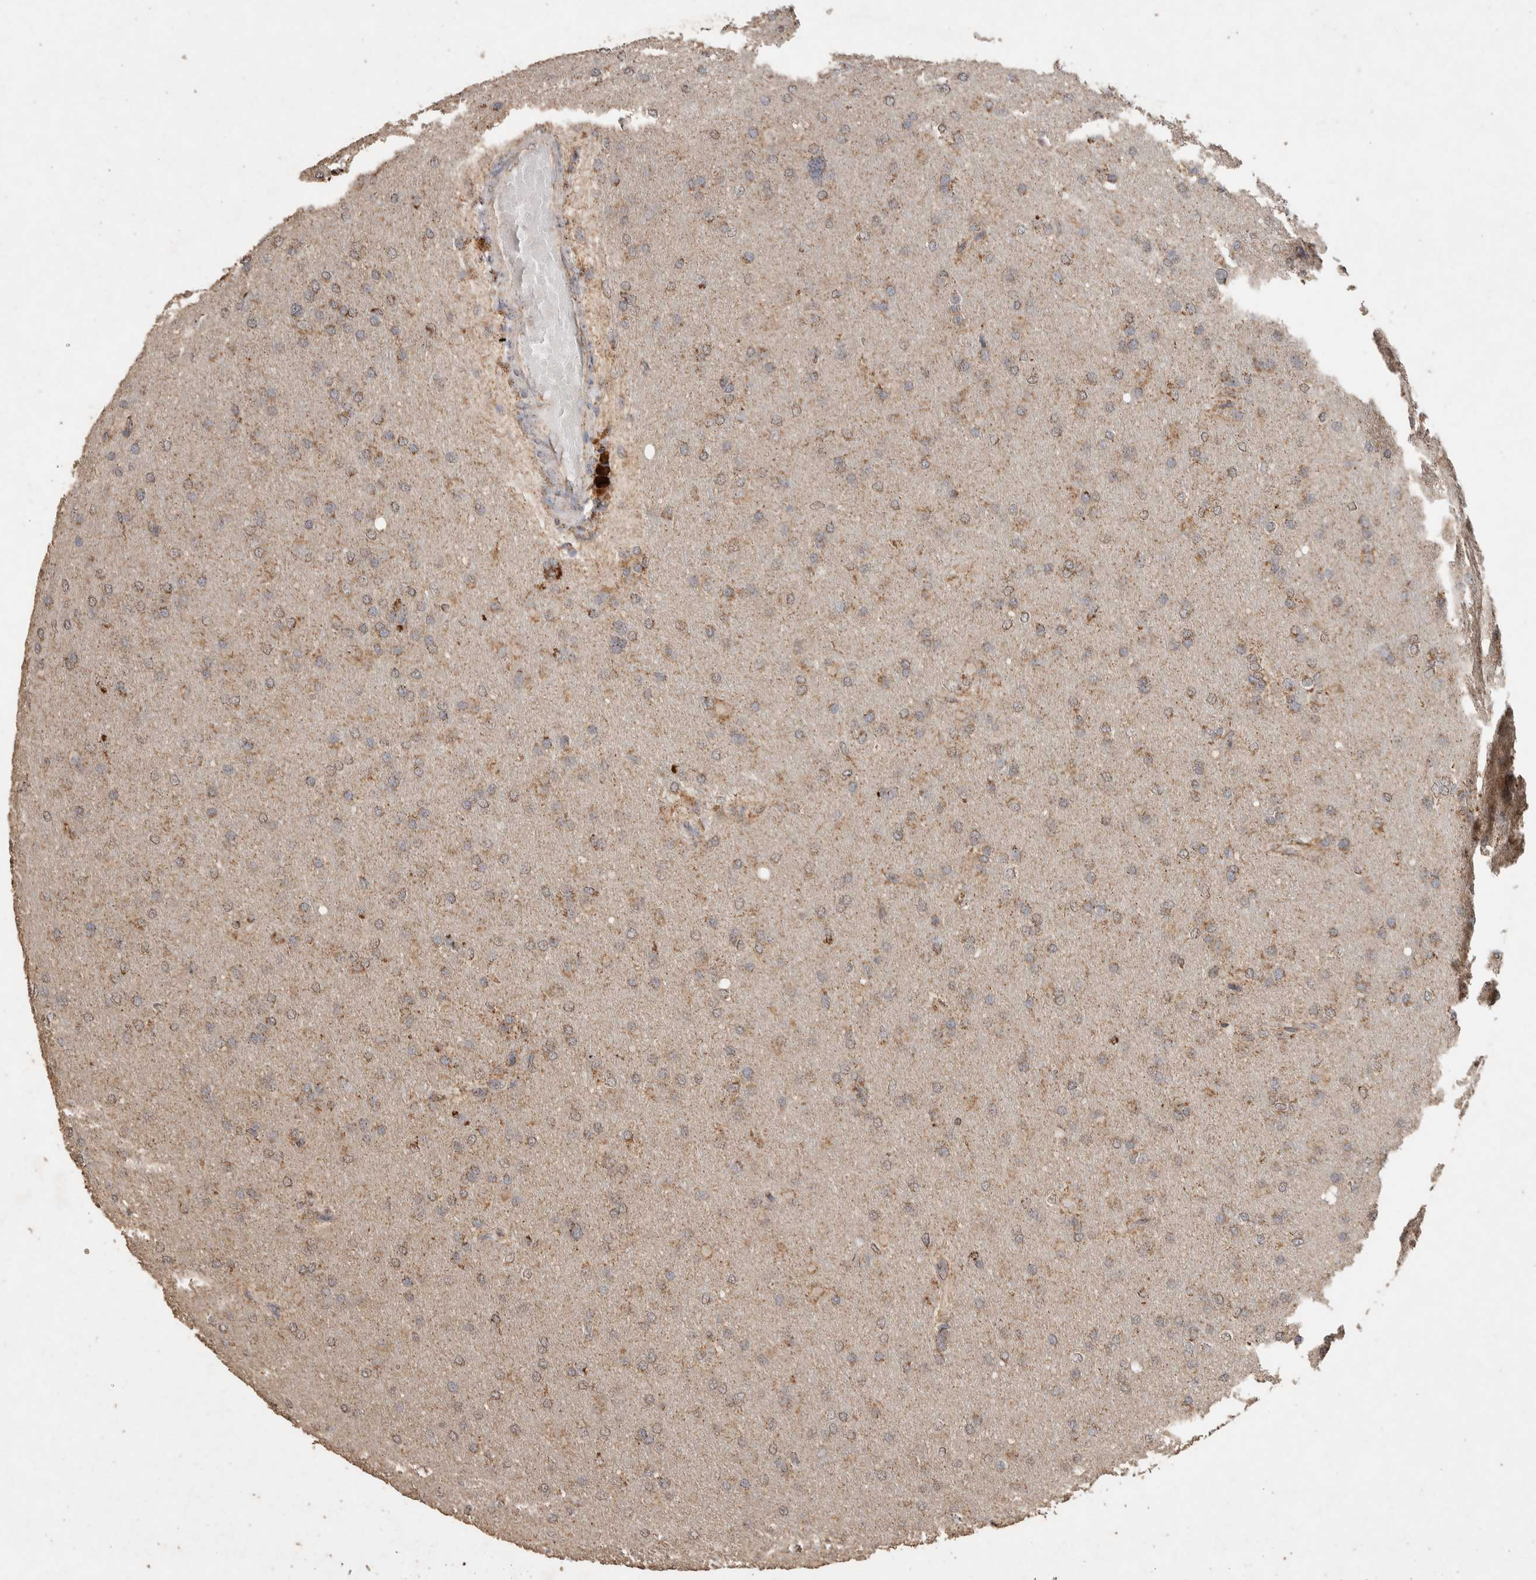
{"staining": {"intensity": "weak", "quantity": ">75%", "location": "cytoplasmic/membranous"}, "tissue": "glioma", "cell_type": "Tumor cells", "image_type": "cancer", "snomed": [{"axis": "morphology", "description": "Glioma, malignant, High grade"}, {"axis": "topography", "description": "Cerebral cortex"}], "caption": "Protein staining of malignant glioma (high-grade) tissue reveals weak cytoplasmic/membranous expression in approximately >75% of tumor cells.", "gene": "ACADM", "patient": {"sex": "female", "age": 36}}